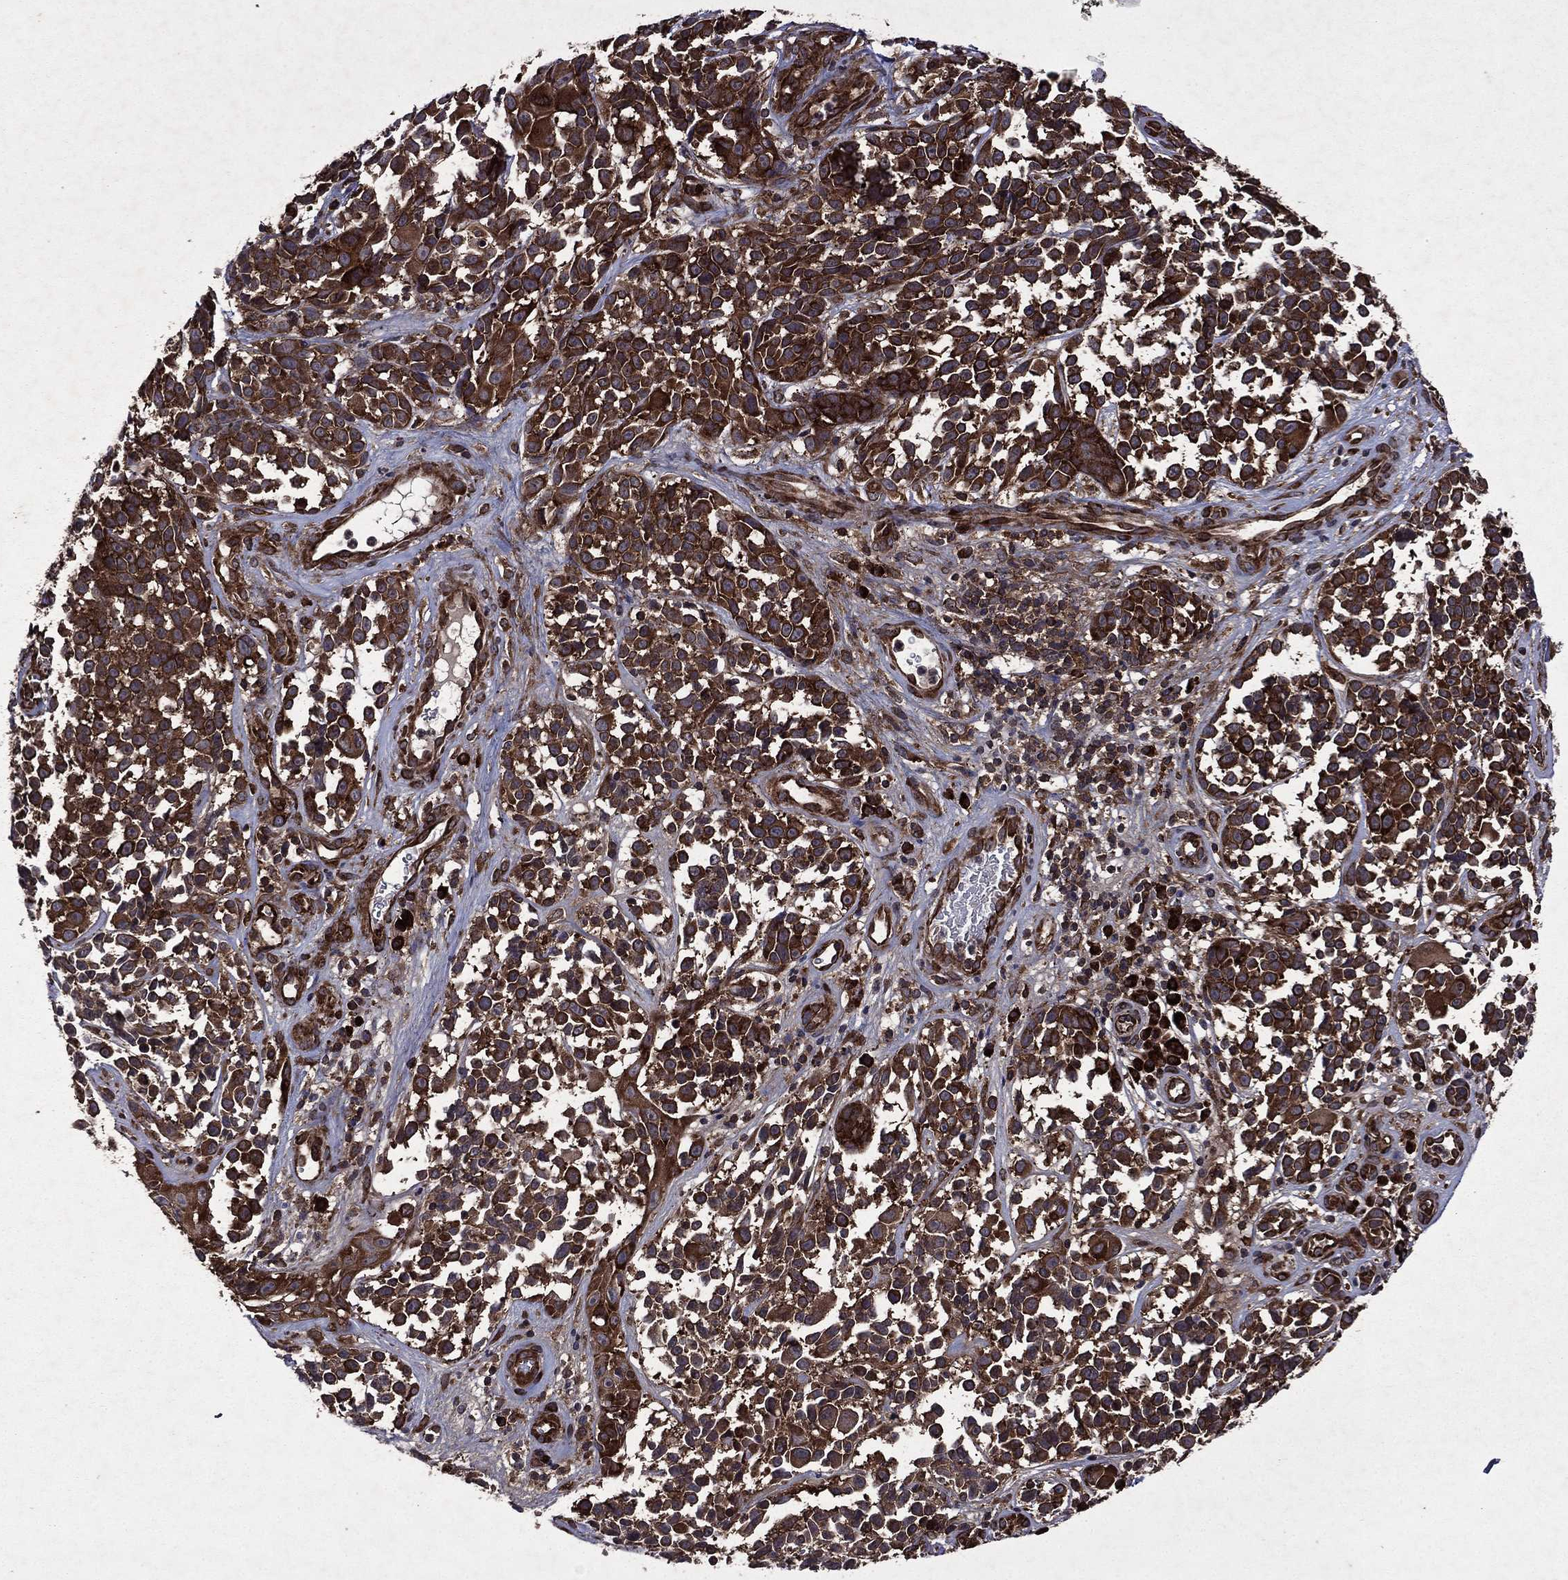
{"staining": {"intensity": "strong", "quantity": ">75%", "location": "cytoplasmic/membranous"}, "tissue": "melanoma", "cell_type": "Tumor cells", "image_type": "cancer", "snomed": [{"axis": "morphology", "description": "Malignant melanoma, NOS"}, {"axis": "topography", "description": "Skin"}], "caption": "DAB (3,3'-diaminobenzidine) immunohistochemical staining of melanoma displays strong cytoplasmic/membranous protein positivity in about >75% of tumor cells.", "gene": "EIF2B4", "patient": {"sex": "female", "age": 88}}